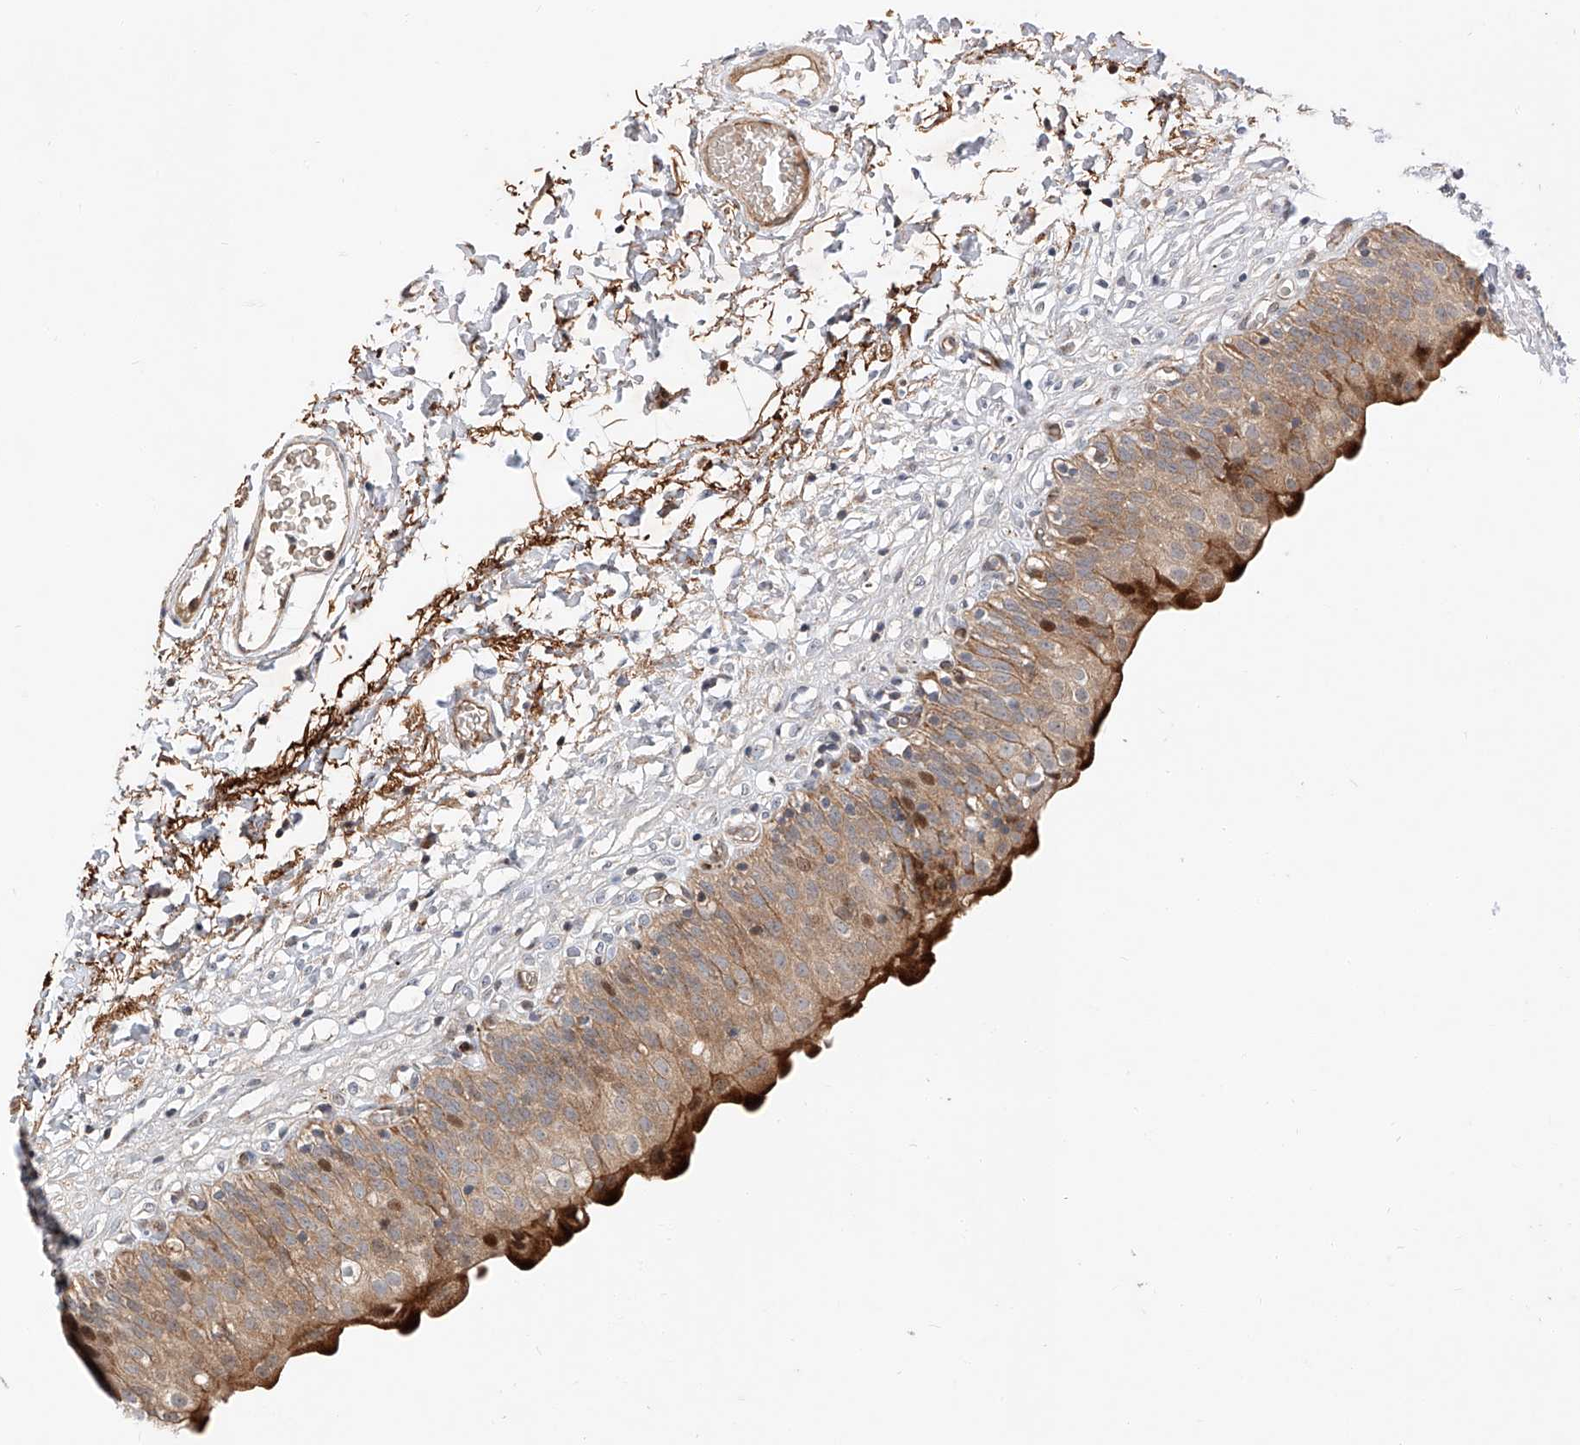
{"staining": {"intensity": "strong", "quantity": "25%-75%", "location": "cytoplasmic/membranous"}, "tissue": "urinary bladder", "cell_type": "Urothelial cells", "image_type": "normal", "snomed": [{"axis": "morphology", "description": "Normal tissue, NOS"}, {"axis": "topography", "description": "Urinary bladder"}], "caption": "An immunohistochemistry (IHC) photomicrograph of unremarkable tissue is shown. Protein staining in brown highlights strong cytoplasmic/membranous positivity in urinary bladder within urothelial cells. (DAB (3,3'-diaminobenzidine) IHC with brightfield microscopy, high magnification).", "gene": "USF3", "patient": {"sex": "male", "age": 55}}